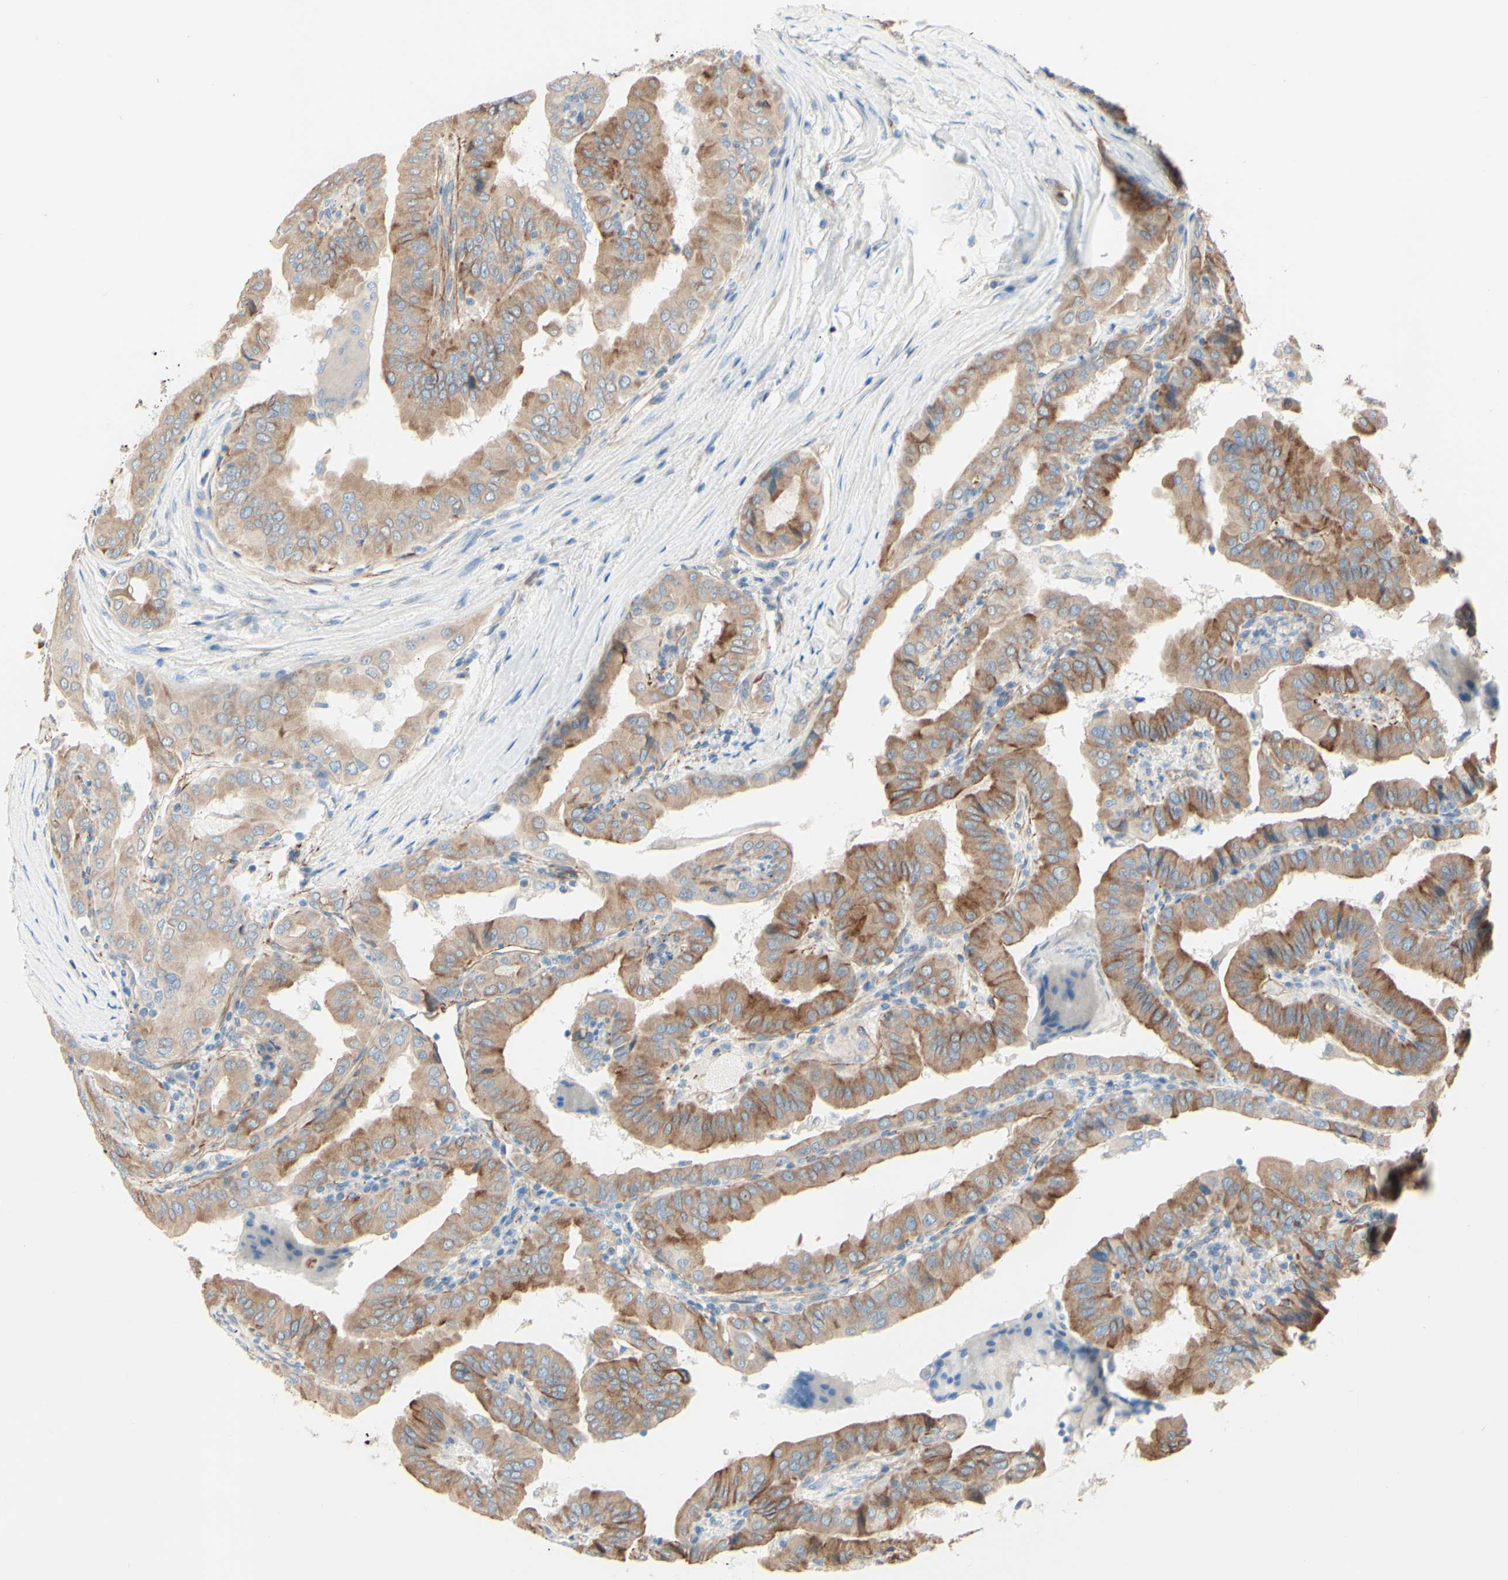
{"staining": {"intensity": "moderate", "quantity": ">75%", "location": "cytoplasmic/membranous"}, "tissue": "thyroid cancer", "cell_type": "Tumor cells", "image_type": "cancer", "snomed": [{"axis": "morphology", "description": "Papillary adenocarcinoma, NOS"}, {"axis": "topography", "description": "Thyroid gland"}], "caption": "A medium amount of moderate cytoplasmic/membranous positivity is identified in approximately >75% of tumor cells in thyroid cancer (papillary adenocarcinoma) tissue. (Brightfield microscopy of DAB IHC at high magnification).", "gene": "ENDOD1", "patient": {"sex": "male", "age": 33}}